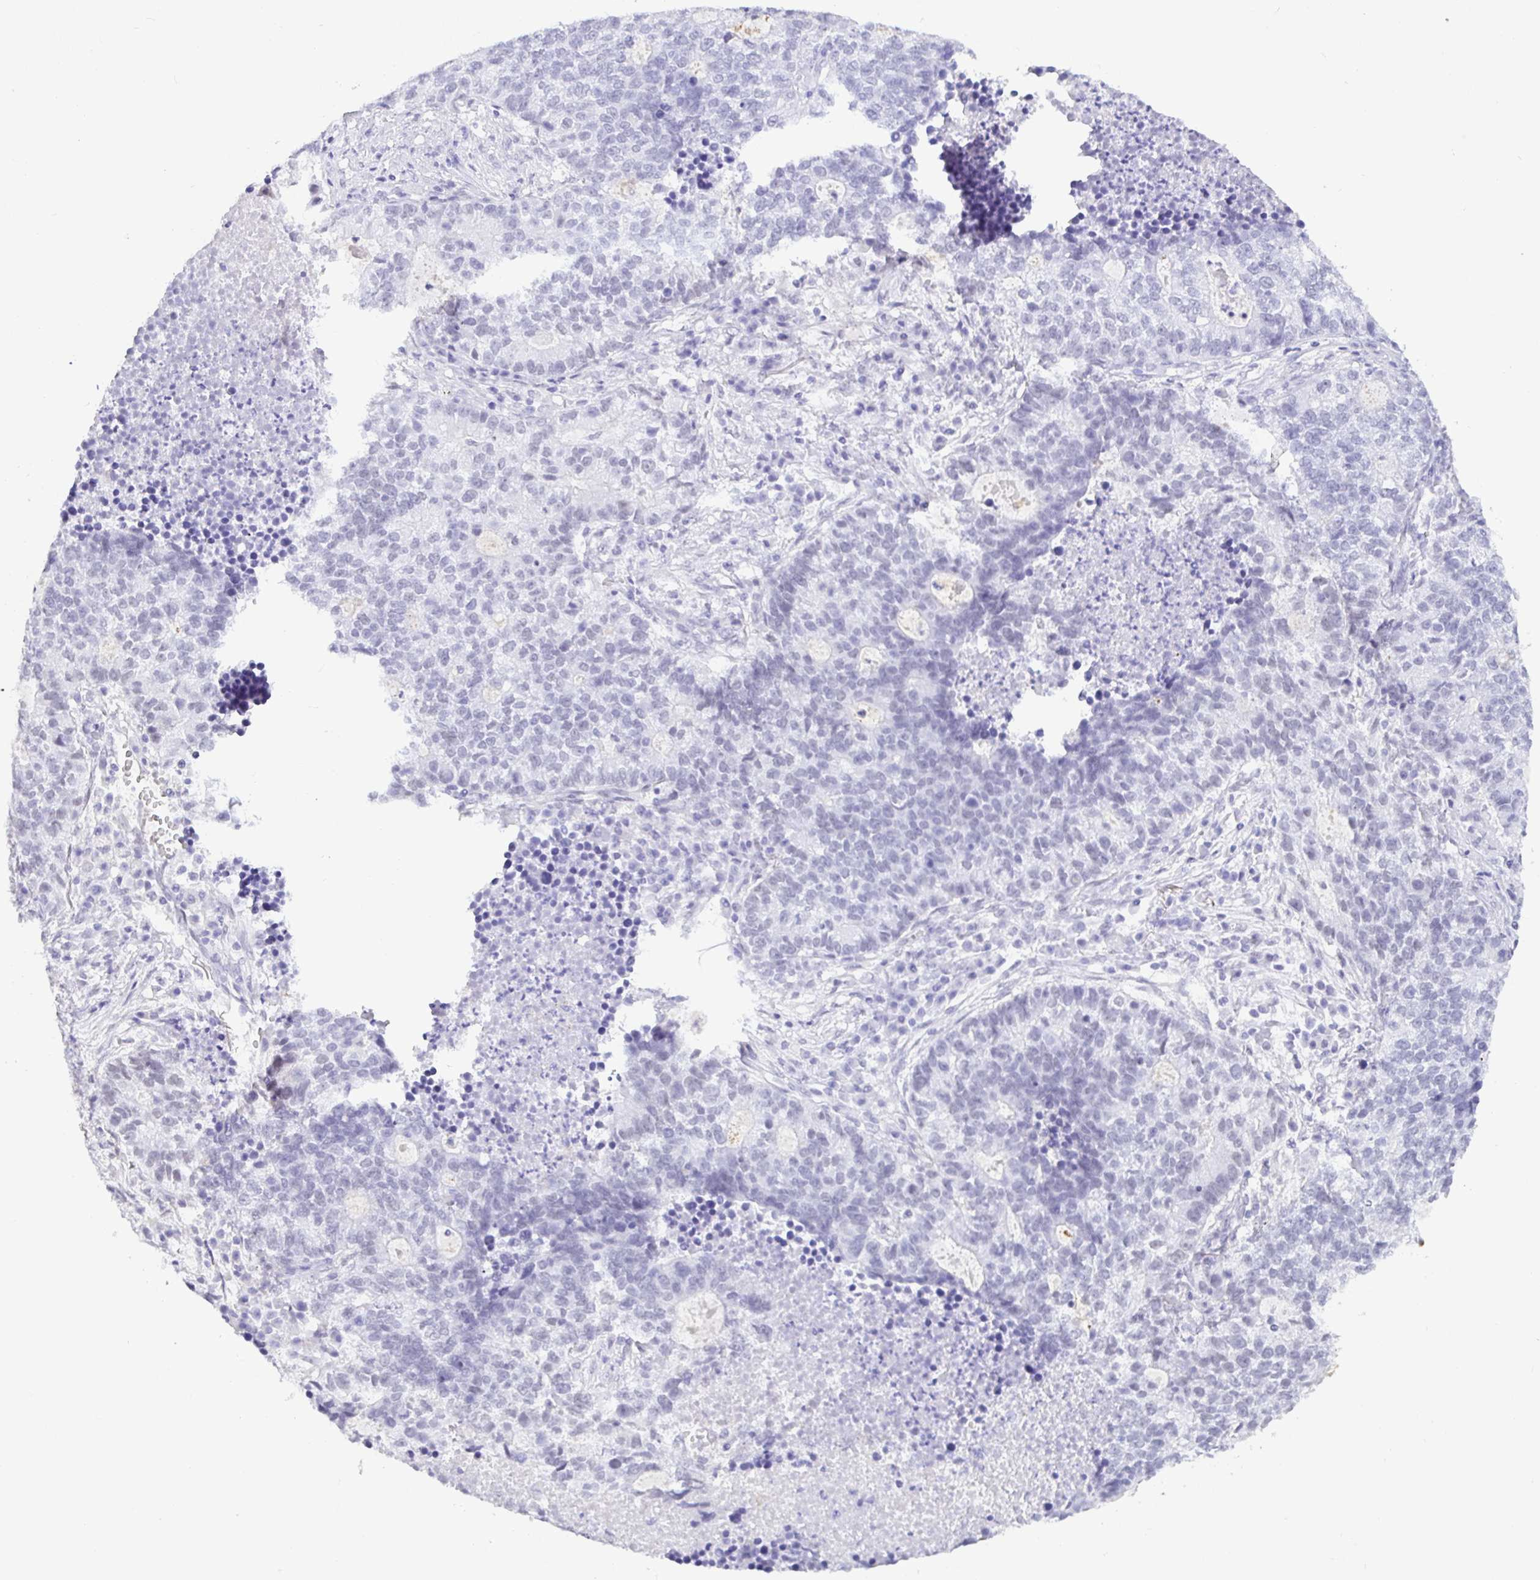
{"staining": {"intensity": "negative", "quantity": "none", "location": "none"}, "tissue": "lung cancer", "cell_type": "Tumor cells", "image_type": "cancer", "snomed": [{"axis": "morphology", "description": "Adenocarcinoma, NOS"}, {"axis": "topography", "description": "Lung"}], "caption": "A photomicrograph of human lung cancer (adenocarcinoma) is negative for staining in tumor cells. The staining is performed using DAB (3,3'-diaminobenzidine) brown chromogen with nuclei counter-stained in using hematoxylin.", "gene": "NUP188", "patient": {"sex": "male", "age": 57}}